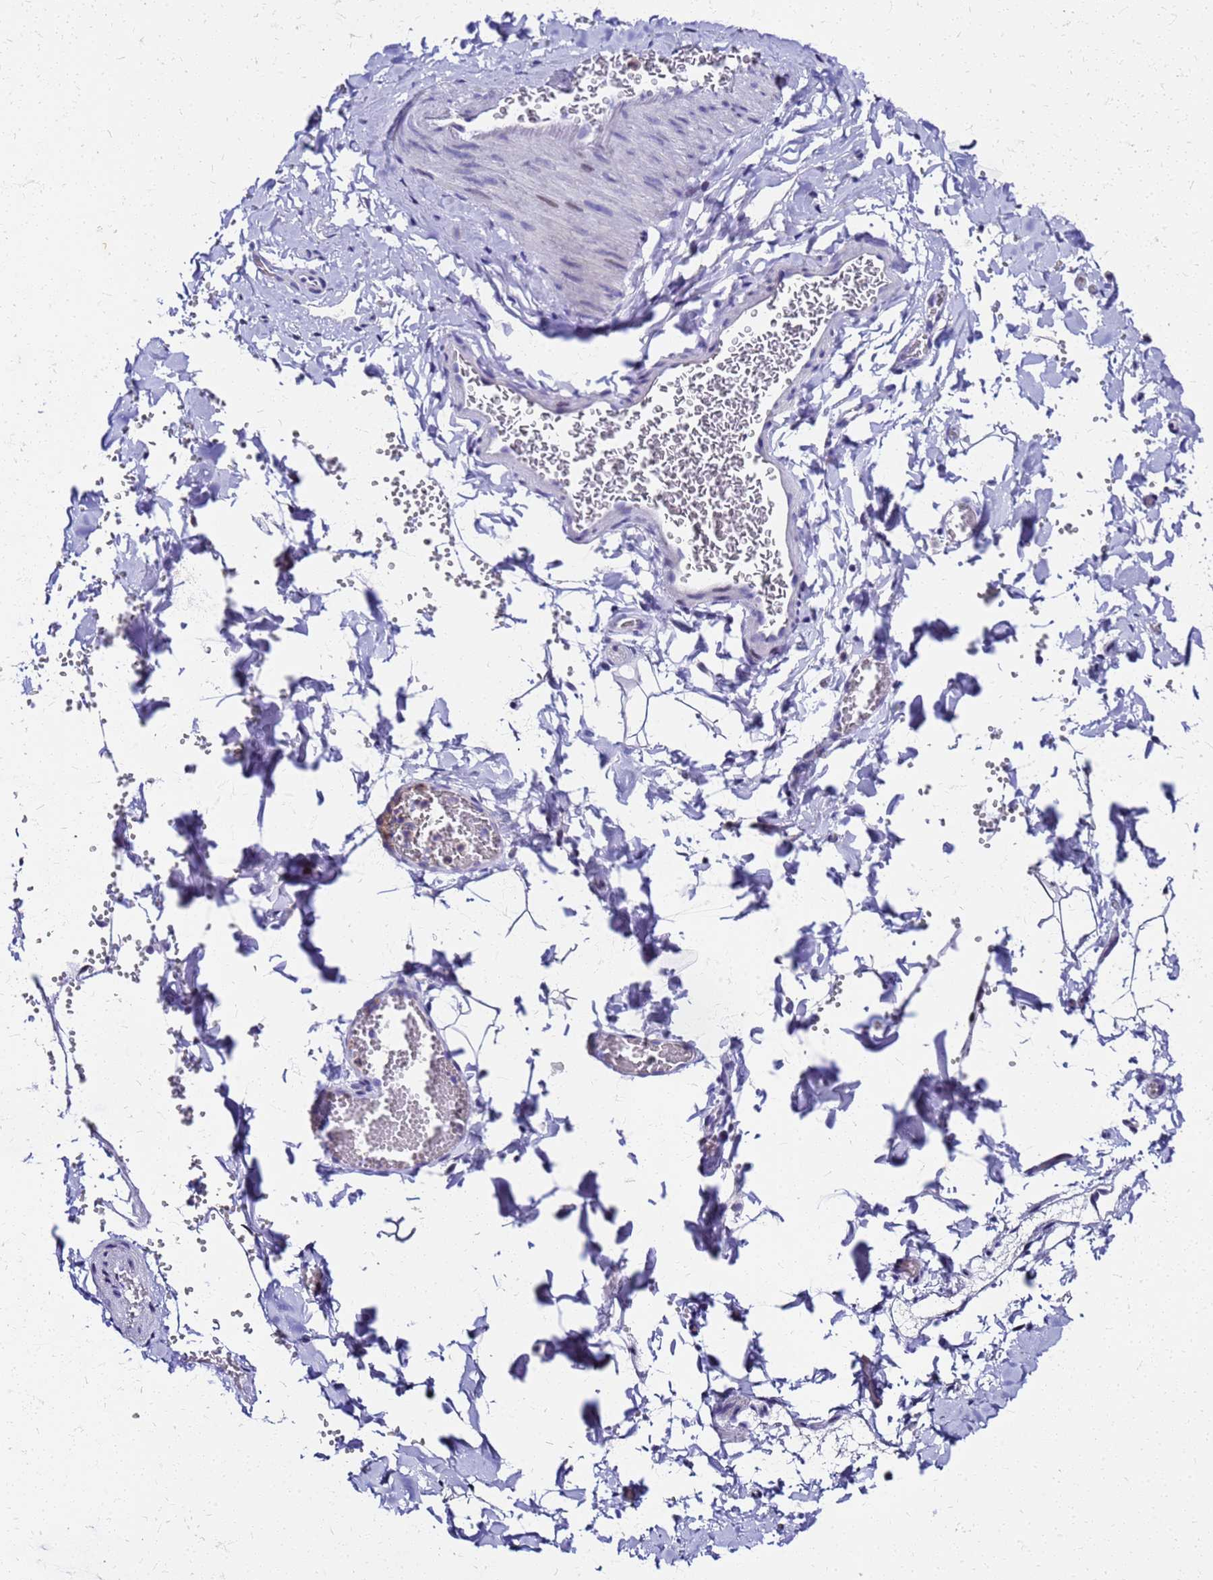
{"staining": {"intensity": "negative", "quantity": "none", "location": "none"}, "tissue": "adipose tissue", "cell_type": "Adipocytes", "image_type": "normal", "snomed": [{"axis": "morphology", "description": "Normal tissue, NOS"}, {"axis": "topography", "description": "Gallbladder"}, {"axis": "topography", "description": "Peripheral nerve tissue"}], "caption": "The micrograph exhibits no significant positivity in adipocytes of adipose tissue. Nuclei are stained in blue.", "gene": "SMIM21", "patient": {"sex": "male", "age": 38}}